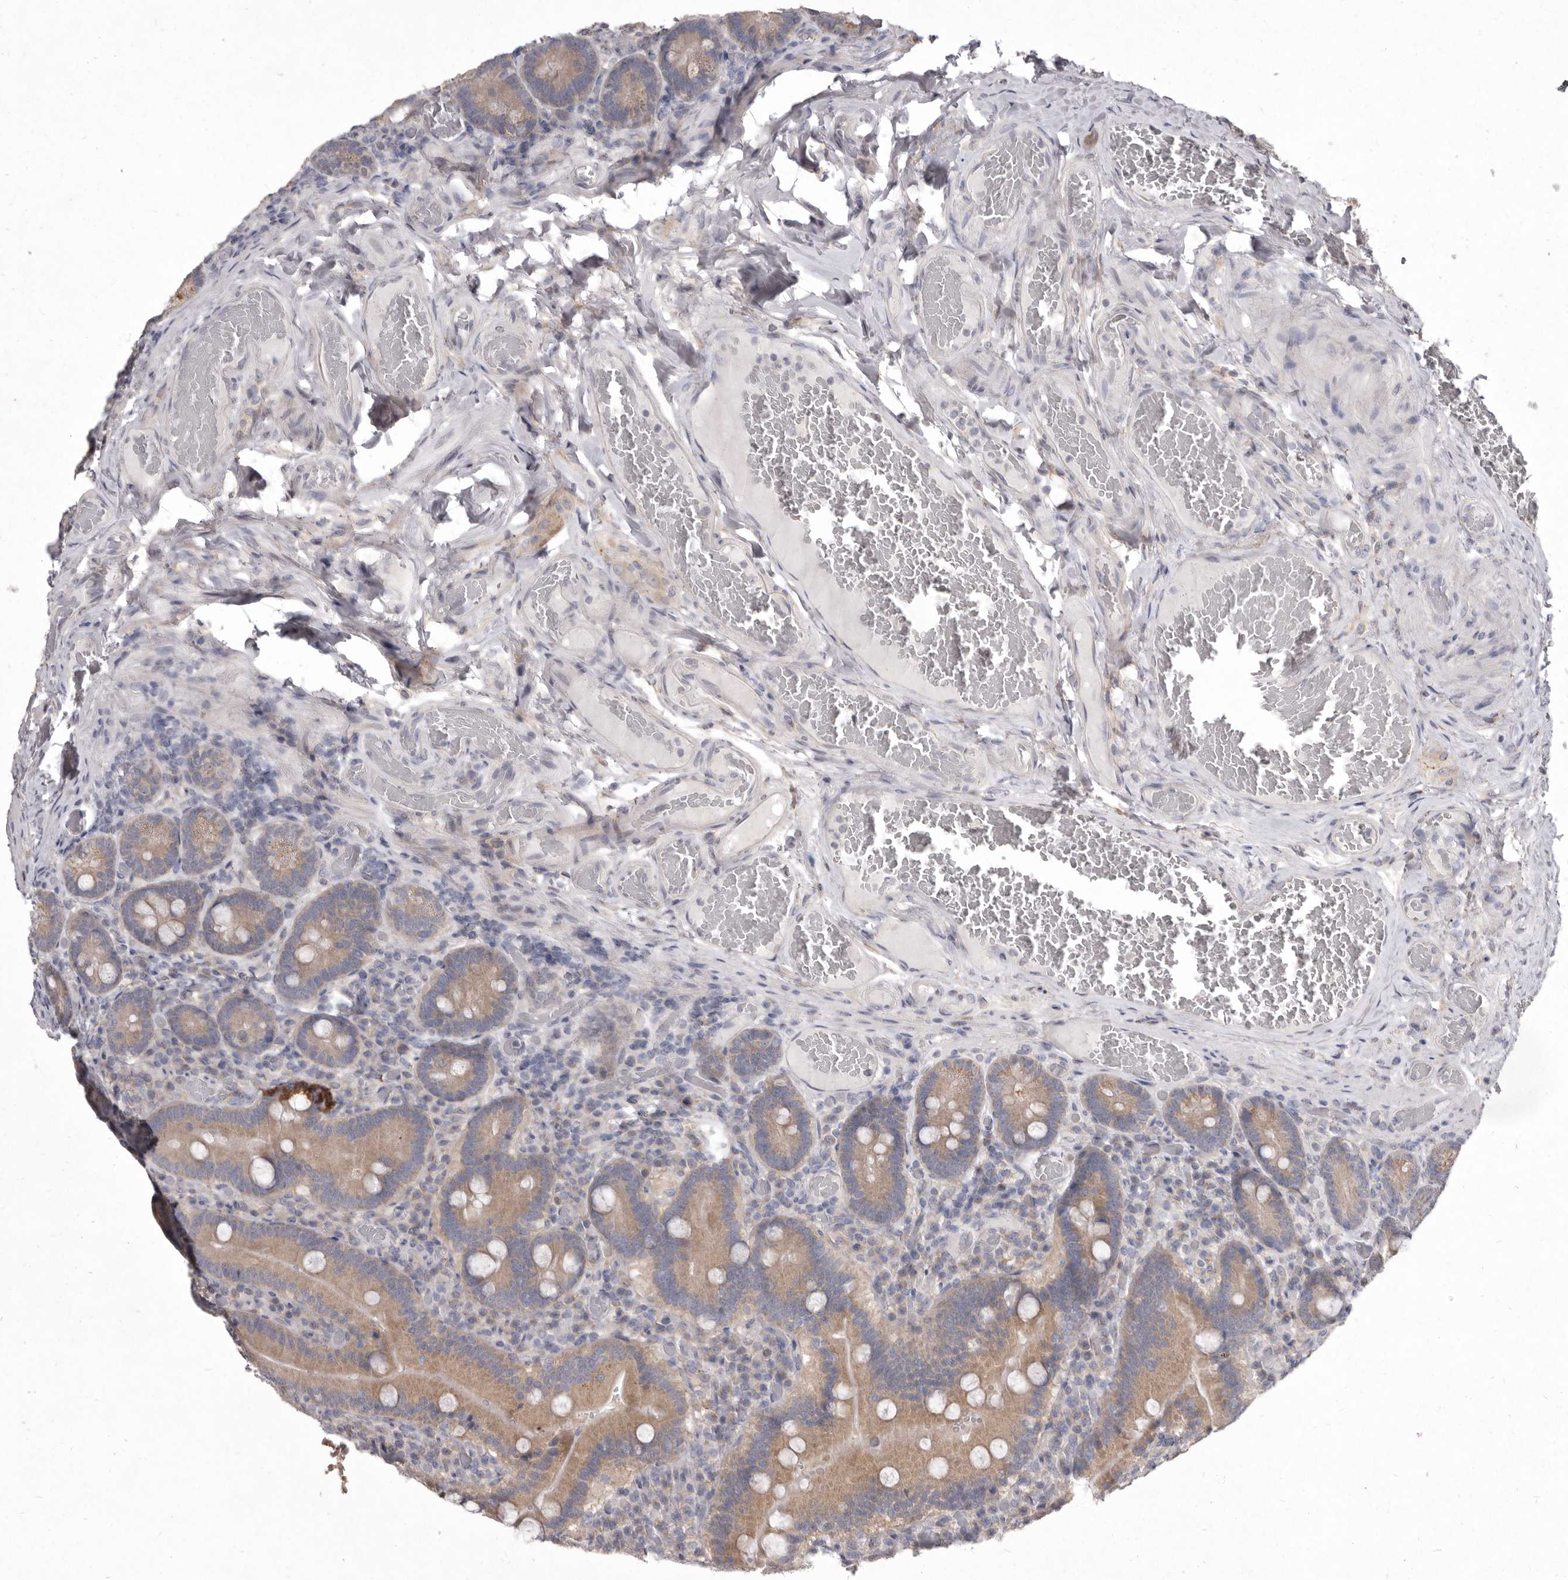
{"staining": {"intensity": "moderate", "quantity": ">75%", "location": "cytoplasmic/membranous"}, "tissue": "duodenum", "cell_type": "Glandular cells", "image_type": "normal", "snomed": [{"axis": "morphology", "description": "Normal tissue, NOS"}, {"axis": "topography", "description": "Duodenum"}], "caption": "An image of duodenum stained for a protein shows moderate cytoplasmic/membranous brown staining in glandular cells.", "gene": "P2RX6", "patient": {"sex": "female", "age": 62}}